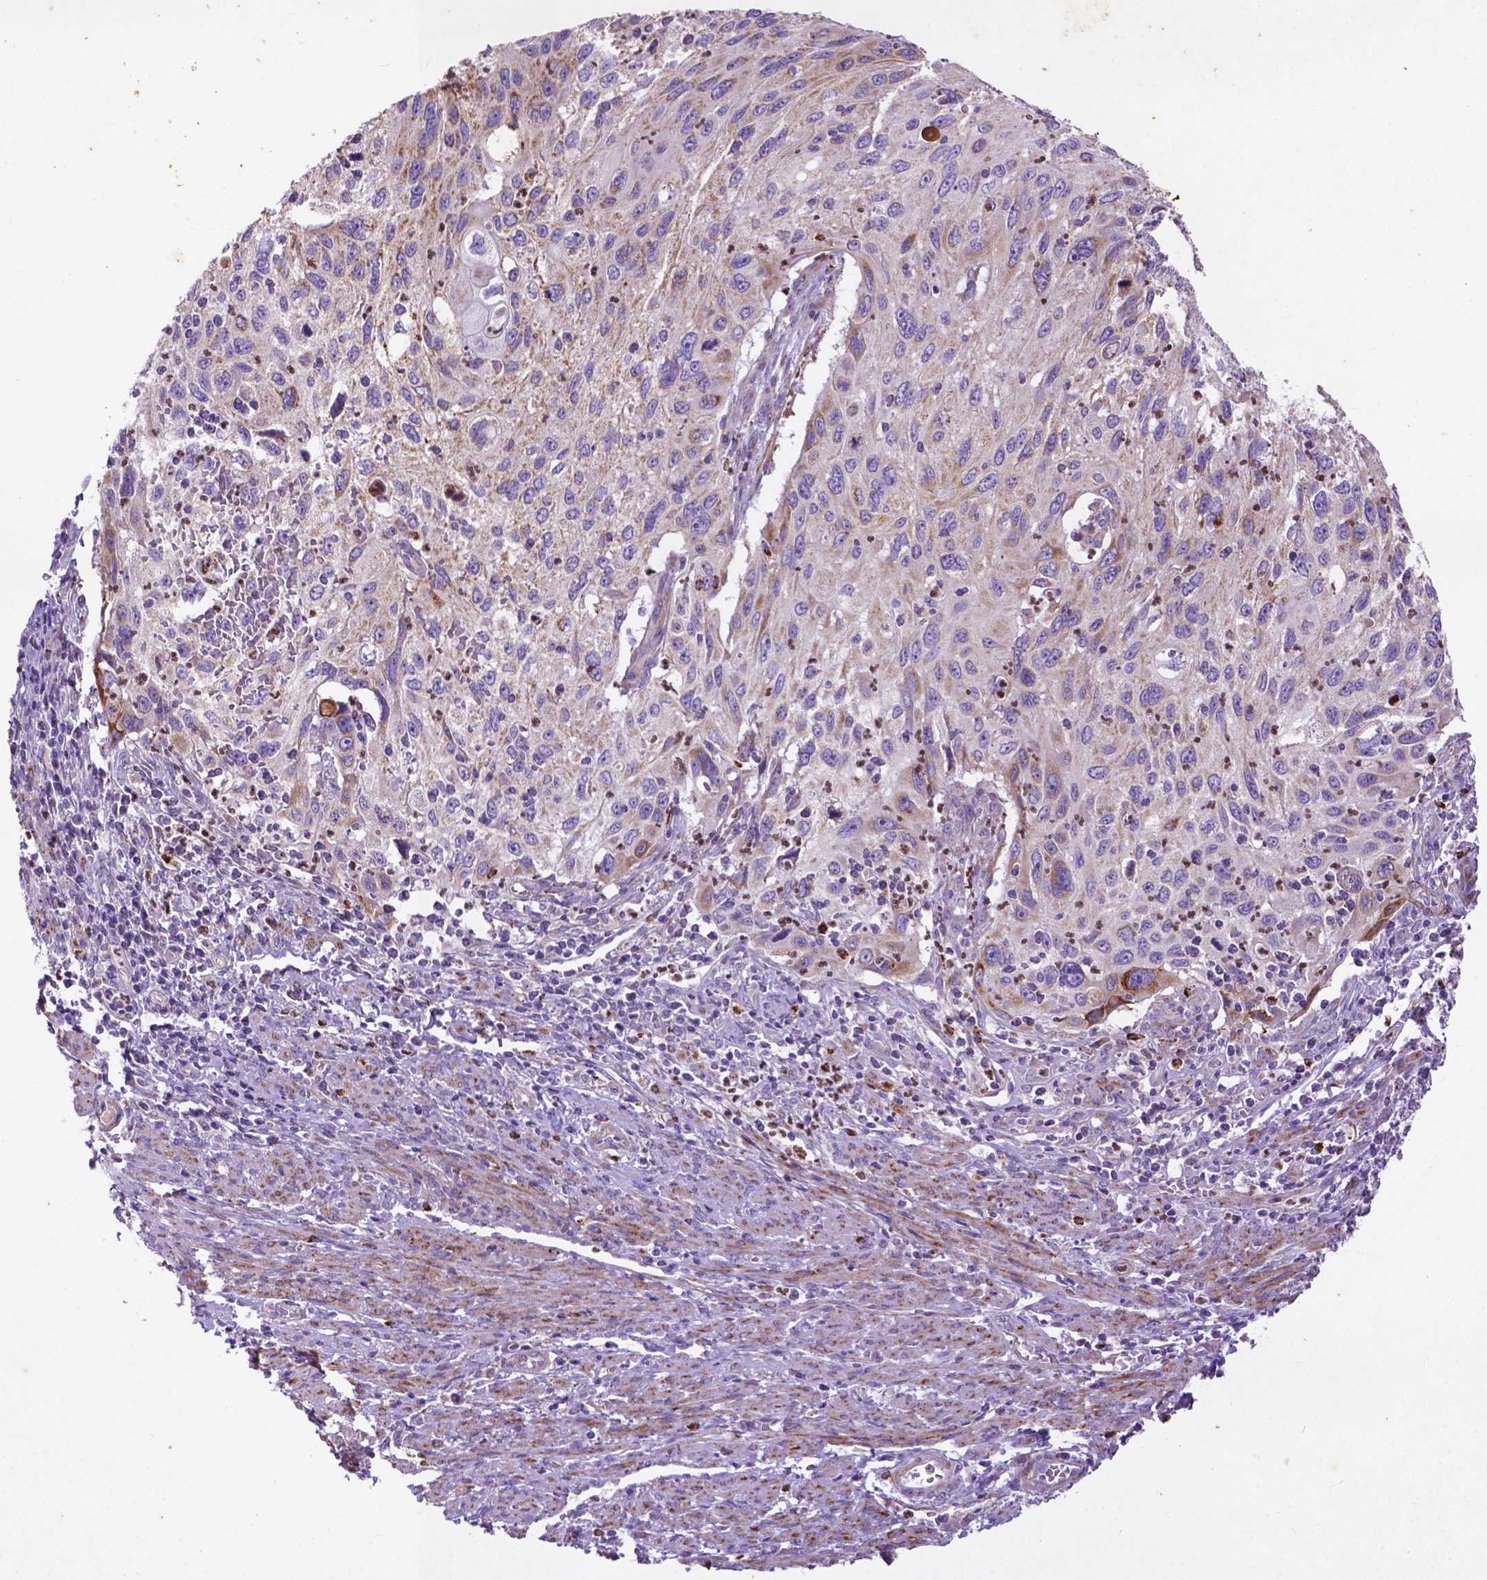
{"staining": {"intensity": "moderate", "quantity": "<25%", "location": "cytoplasmic/membranous"}, "tissue": "cervical cancer", "cell_type": "Tumor cells", "image_type": "cancer", "snomed": [{"axis": "morphology", "description": "Squamous cell carcinoma, NOS"}, {"axis": "topography", "description": "Cervix"}], "caption": "Protein expression analysis of cervical cancer exhibits moderate cytoplasmic/membranous staining in about <25% of tumor cells.", "gene": "THEGL", "patient": {"sex": "female", "age": 70}}